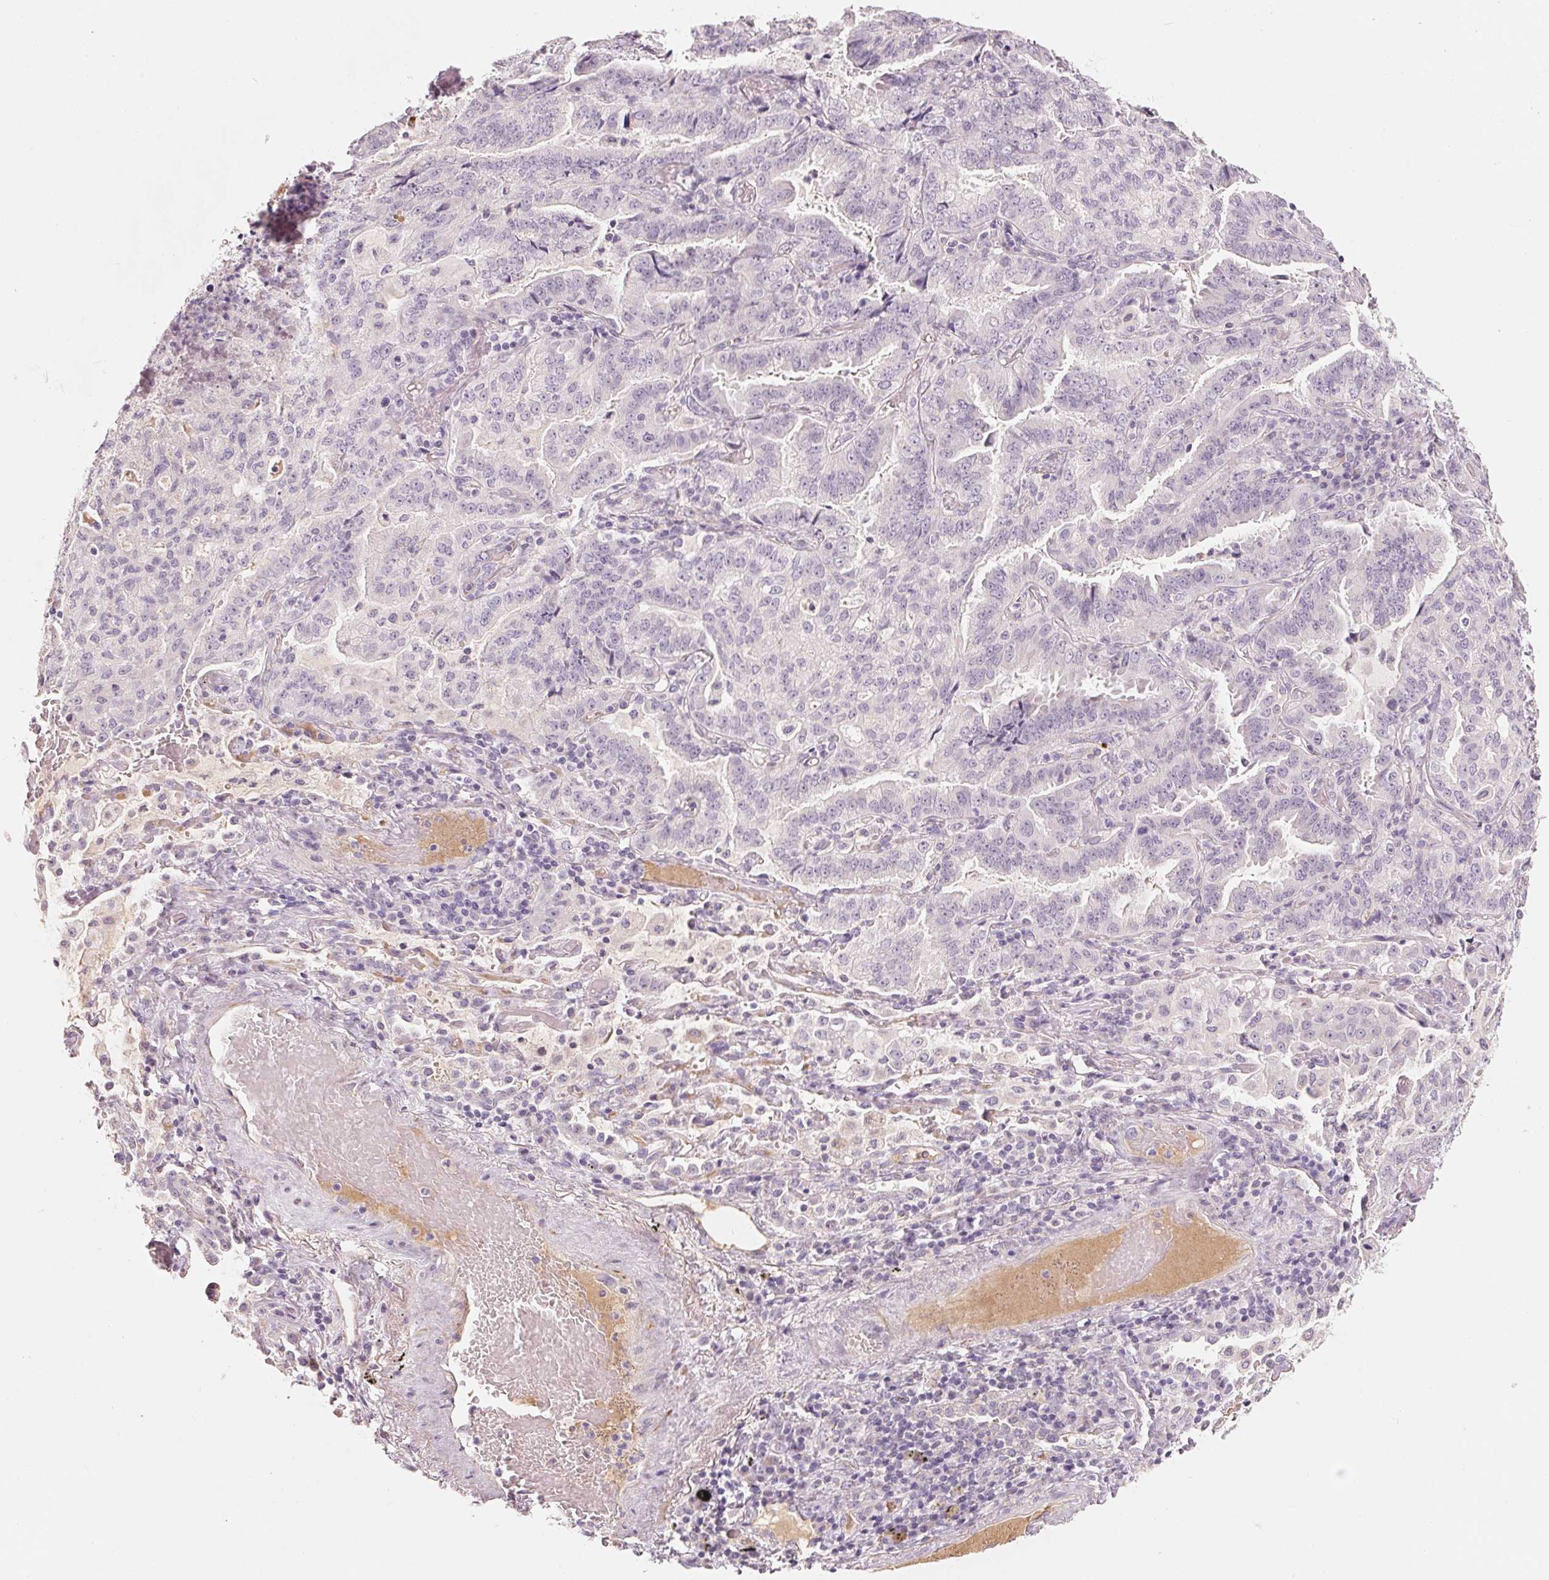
{"staining": {"intensity": "negative", "quantity": "none", "location": "none"}, "tissue": "lung cancer", "cell_type": "Tumor cells", "image_type": "cancer", "snomed": [{"axis": "morphology", "description": "Aneuploidy"}, {"axis": "morphology", "description": "Adenocarcinoma, NOS"}, {"axis": "morphology", "description": "Adenocarcinoma, metastatic, NOS"}, {"axis": "topography", "description": "Lymph node"}, {"axis": "topography", "description": "Lung"}], "caption": "Protein analysis of lung metastatic adenocarcinoma displays no significant staining in tumor cells.", "gene": "CFHR2", "patient": {"sex": "female", "age": 48}}